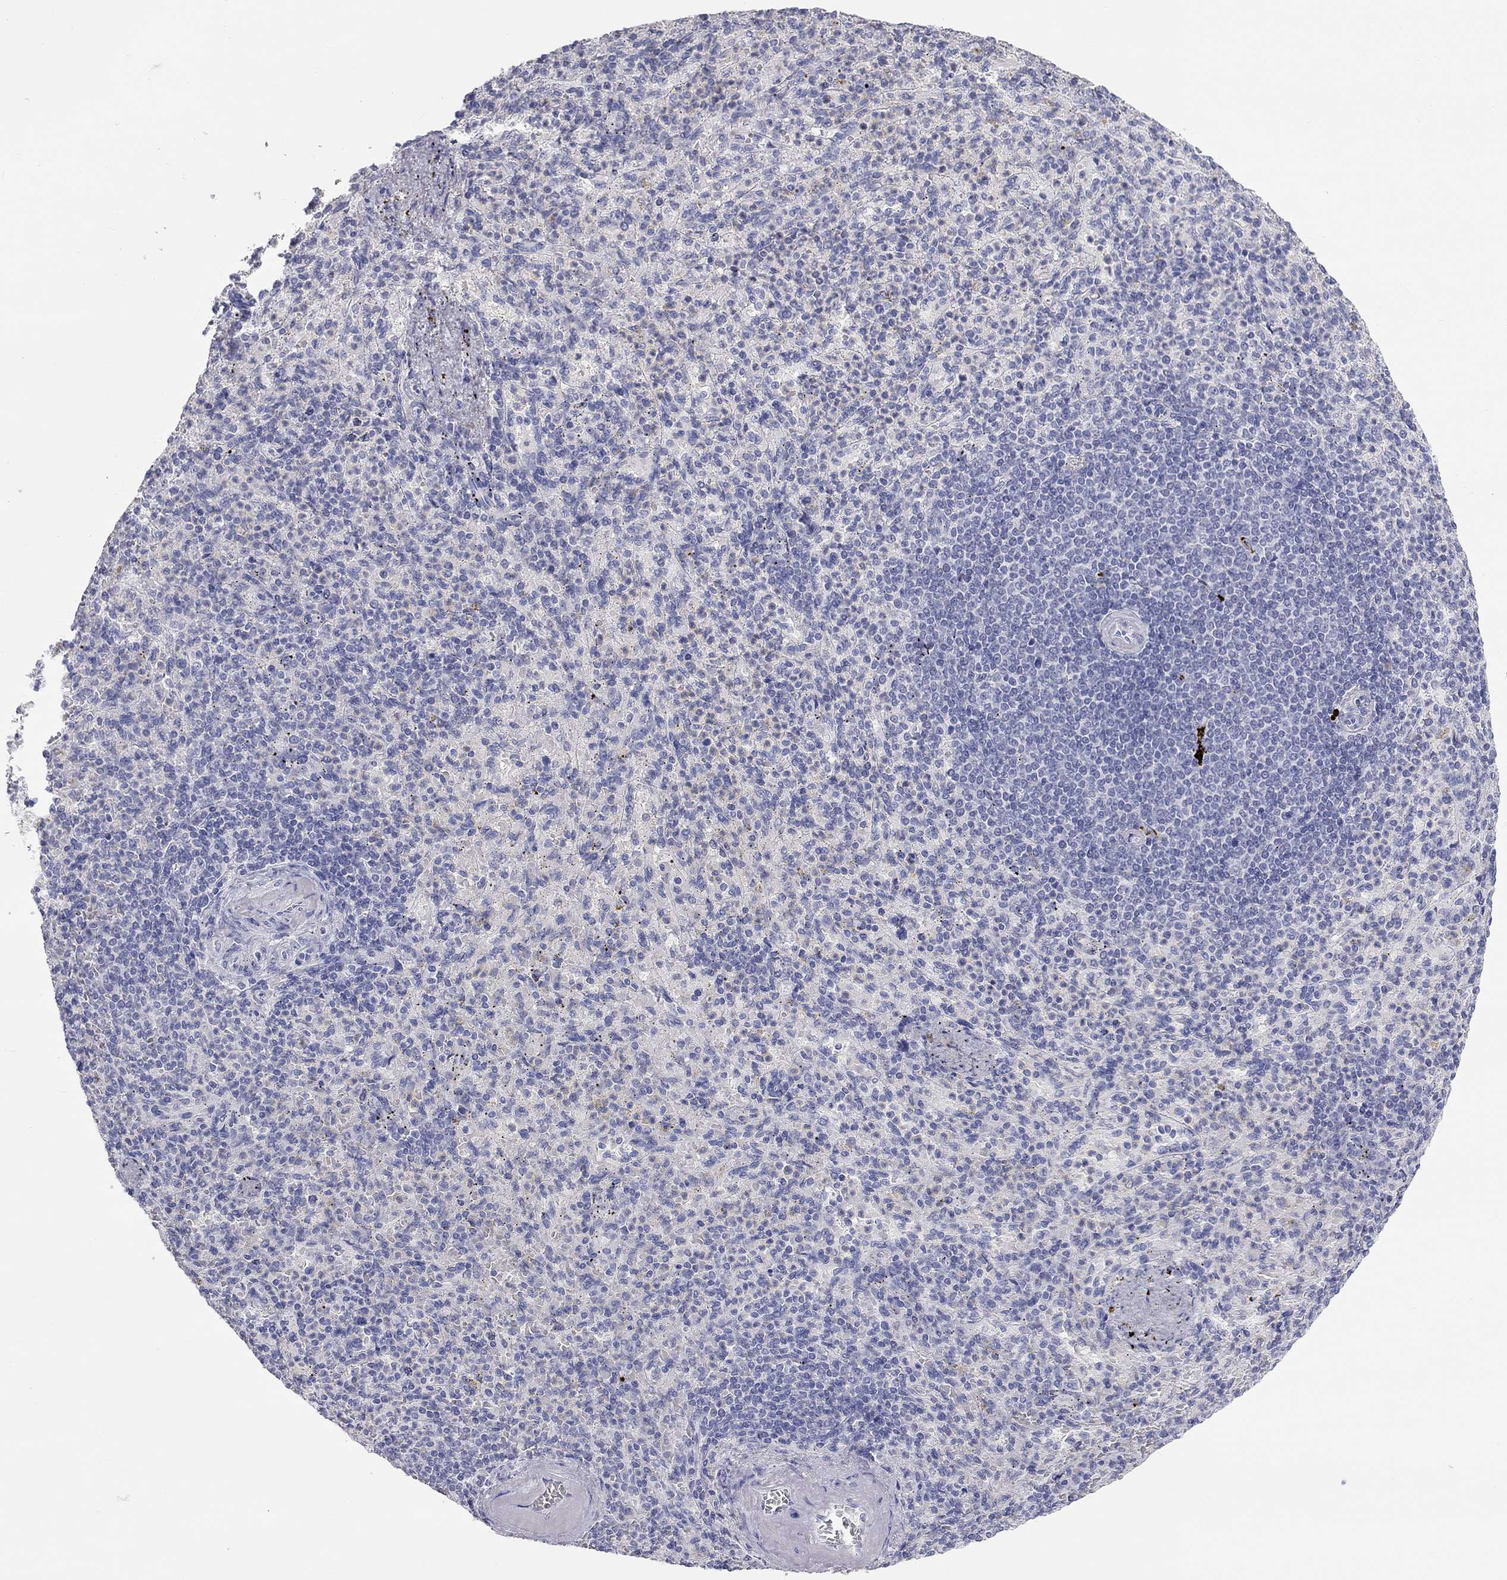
{"staining": {"intensity": "negative", "quantity": "none", "location": "none"}, "tissue": "spleen", "cell_type": "Cells in red pulp", "image_type": "normal", "snomed": [{"axis": "morphology", "description": "Normal tissue, NOS"}, {"axis": "topography", "description": "Spleen"}], "caption": "Protein analysis of normal spleen exhibits no significant staining in cells in red pulp.", "gene": "AK8", "patient": {"sex": "female", "age": 74}}